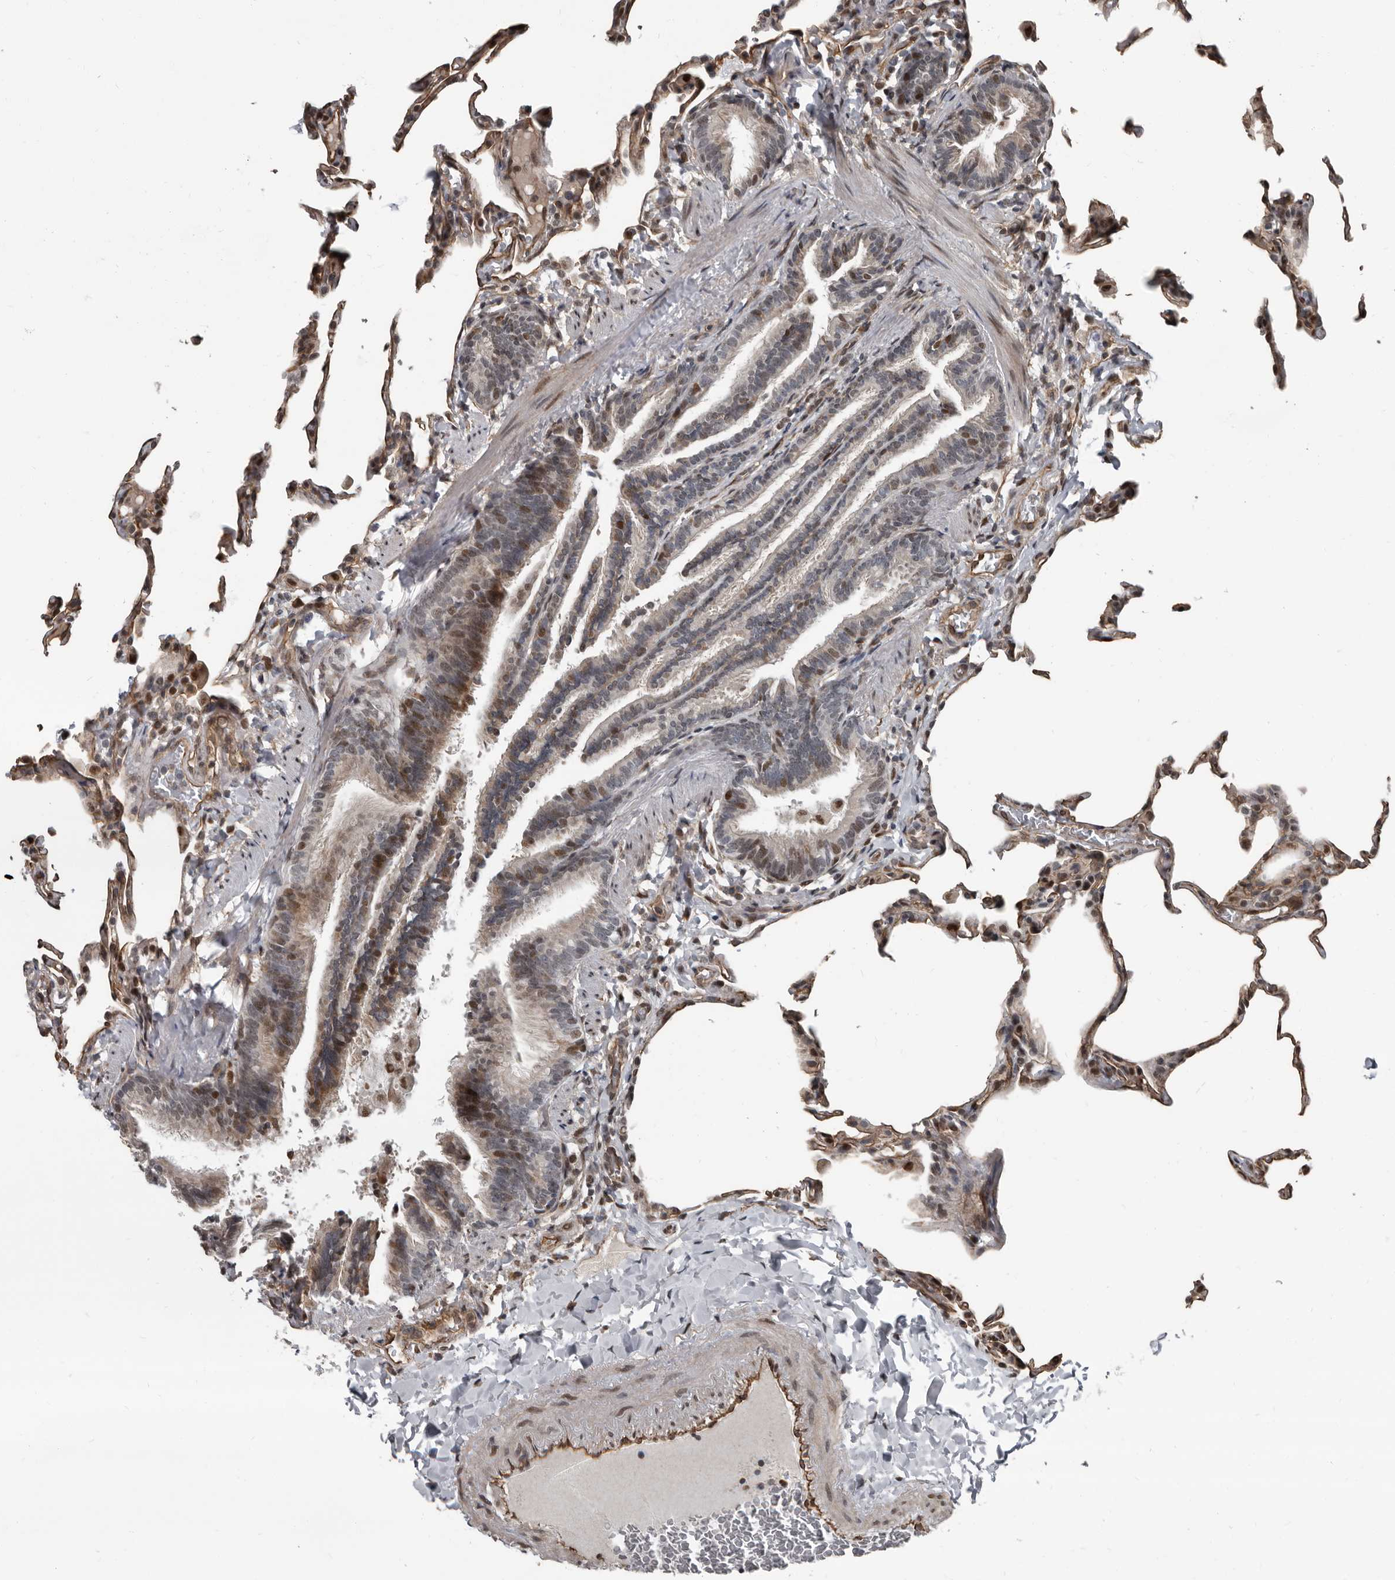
{"staining": {"intensity": "moderate", "quantity": "<25%", "location": "cytoplasmic/membranous,nuclear"}, "tissue": "lung", "cell_type": "Alveolar cells", "image_type": "normal", "snomed": [{"axis": "morphology", "description": "Normal tissue, NOS"}, {"axis": "topography", "description": "Lung"}], "caption": "This histopathology image exhibits immunohistochemistry (IHC) staining of unremarkable lung, with low moderate cytoplasmic/membranous,nuclear staining in approximately <25% of alveolar cells.", "gene": "CHD1L", "patient": {"sex": "male", "age": 20}}